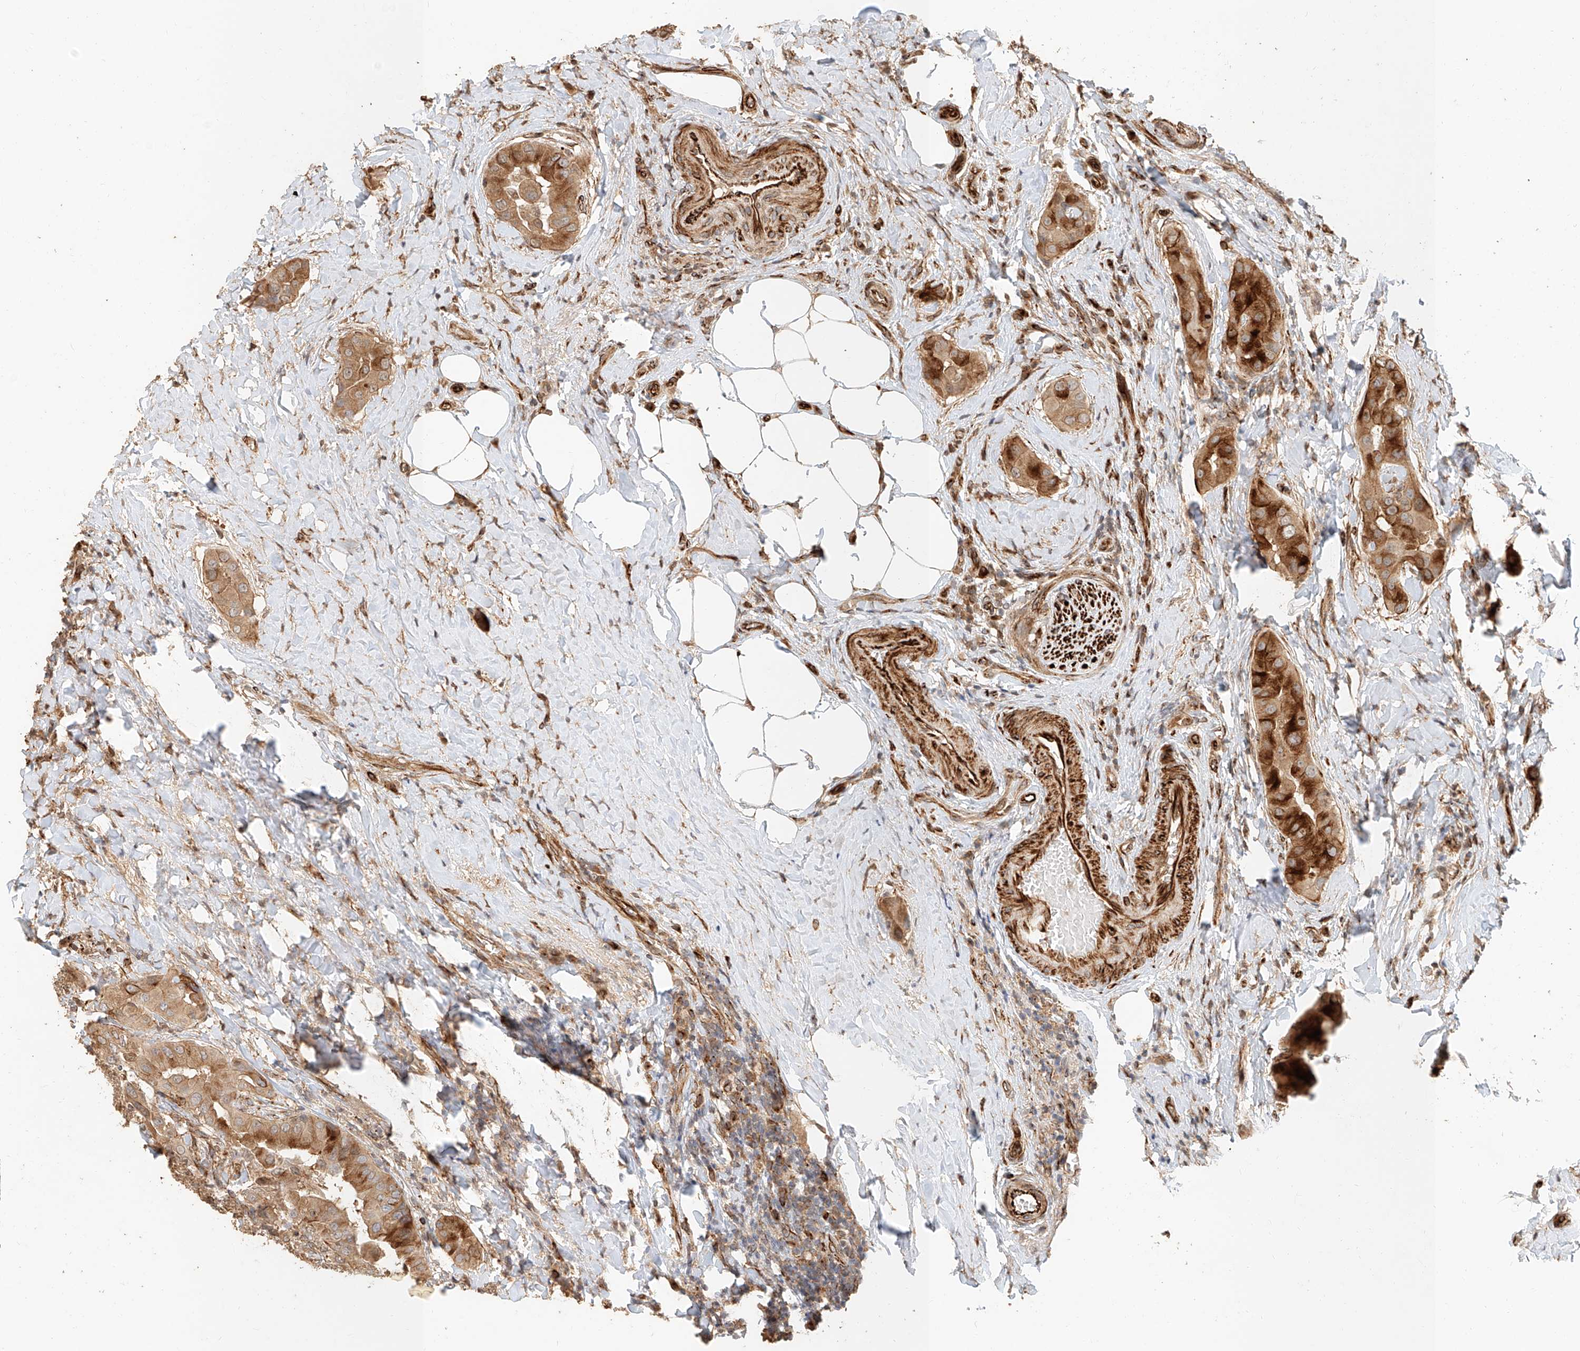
{"staining": {"intensity": "moderate", "quantity": ">75%", "location": "cytoplasmic/membranous"}, "tissue": "thyroid cancer", "cell_type": "Tumor cells", "image_type": "cancer", "snomed": [{"axis": "morphology", "description": "Papillary adenocarcinoma, NOS"}, {"axis": "topography", "description": "Thyroid gland"}], "caption": "Moderate cytoplasmic/membranous protein staining is present in about >75% of tumor cells in thyroid papillary adenocarcinoma.", "gene": "NAP1L1", "patient": {"sex": "male", "age": 33}}